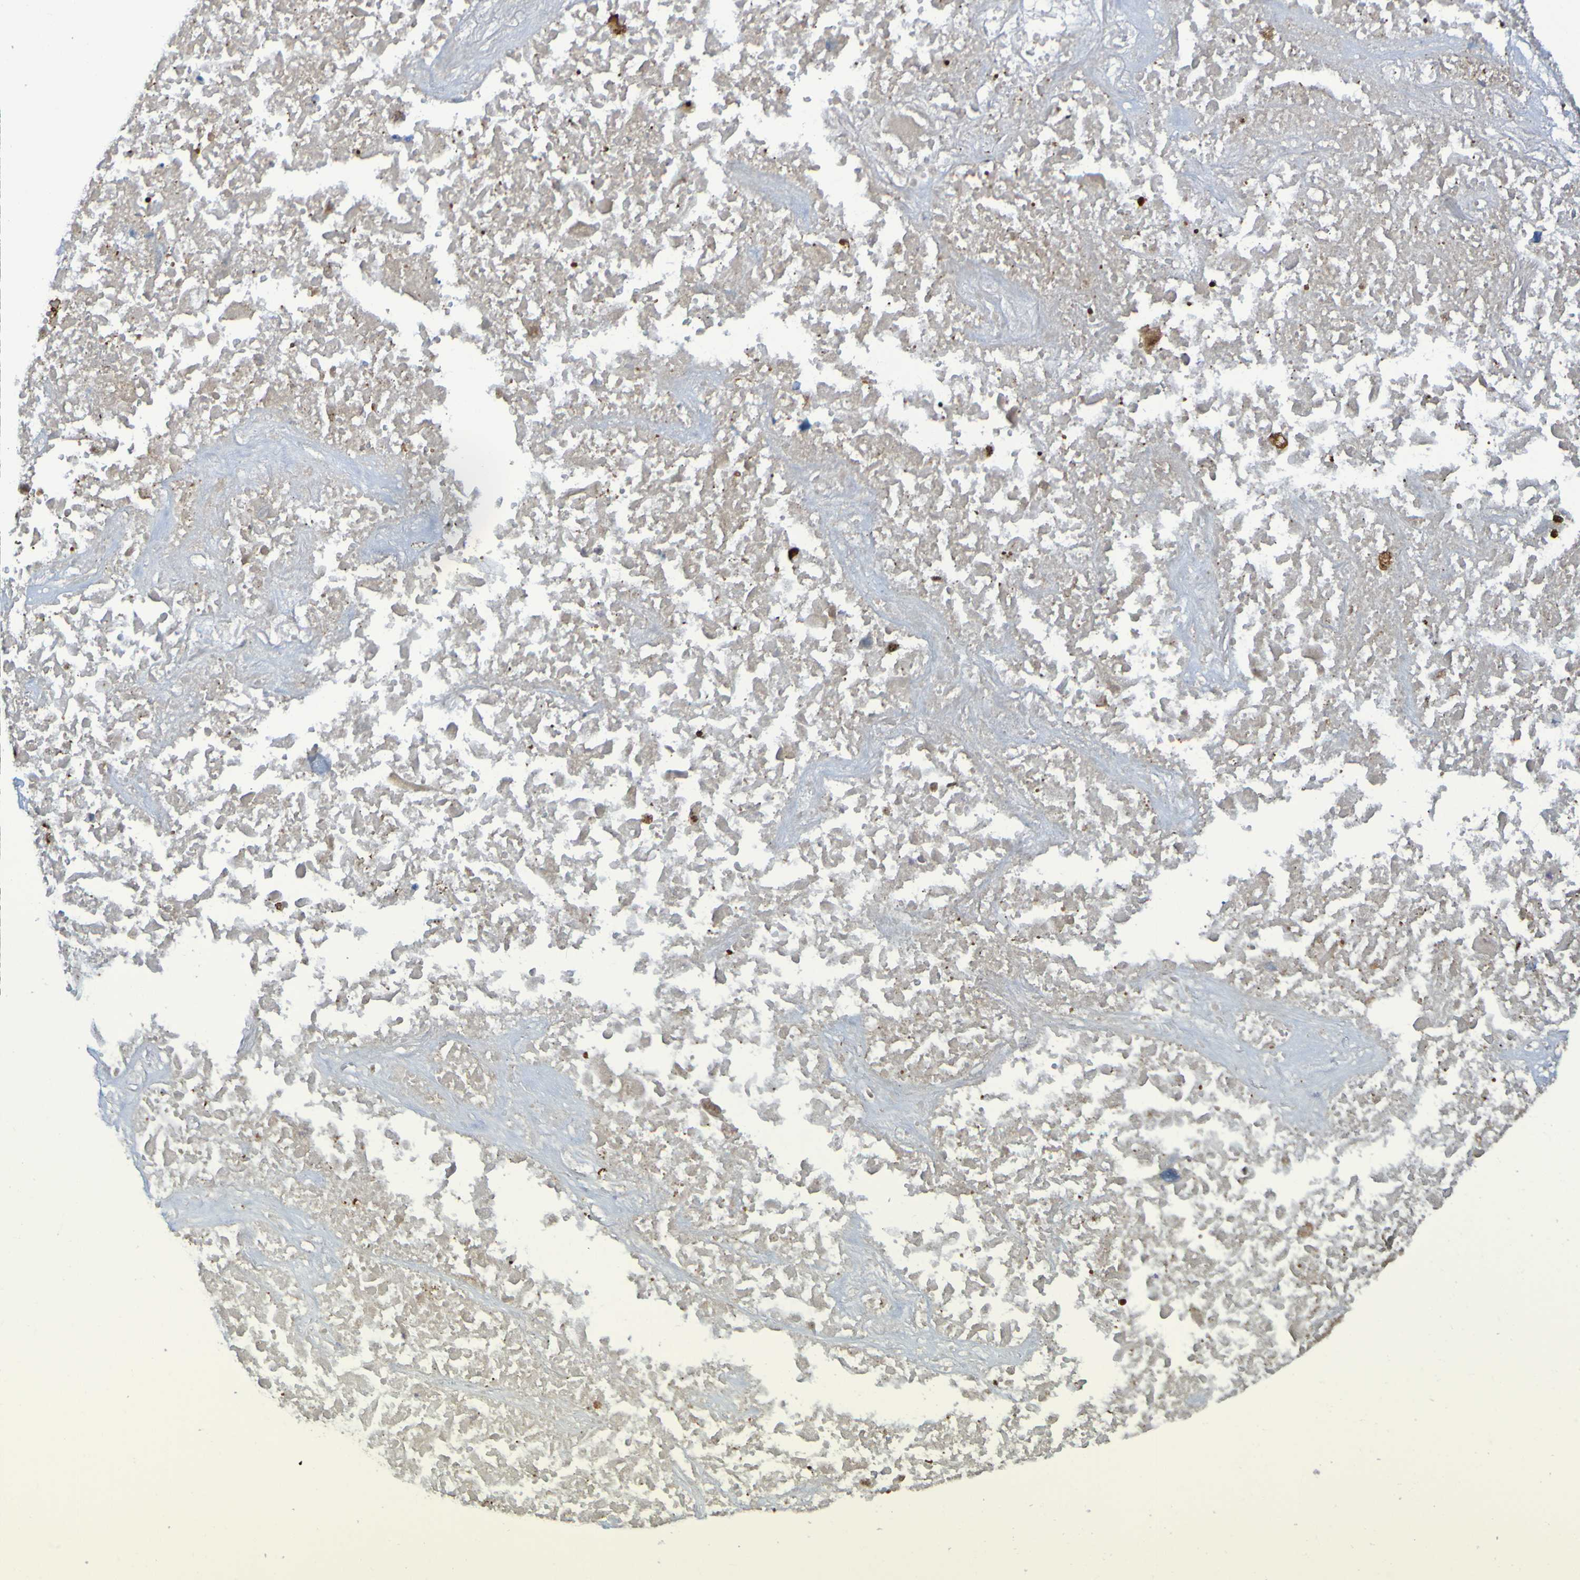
{"staining": {"intensity": "negative", "quantity": "none", "location": "none"}, "tissue": "lung cancer", "cell_type": "Tumor cells", "image_type": "cancer", "snomed": [{"axis": "morphology", "description": "Squamous cell carcinoma, NOS"}, {"axis": "topography", "description": "Lung"}], "caption": "Protein analysis of squamous cell carcinoma (lung) reveals no significant positivity in tumor cells.", "gene": "MPPE1", "patient": {"sex": "female", "age": 73}}